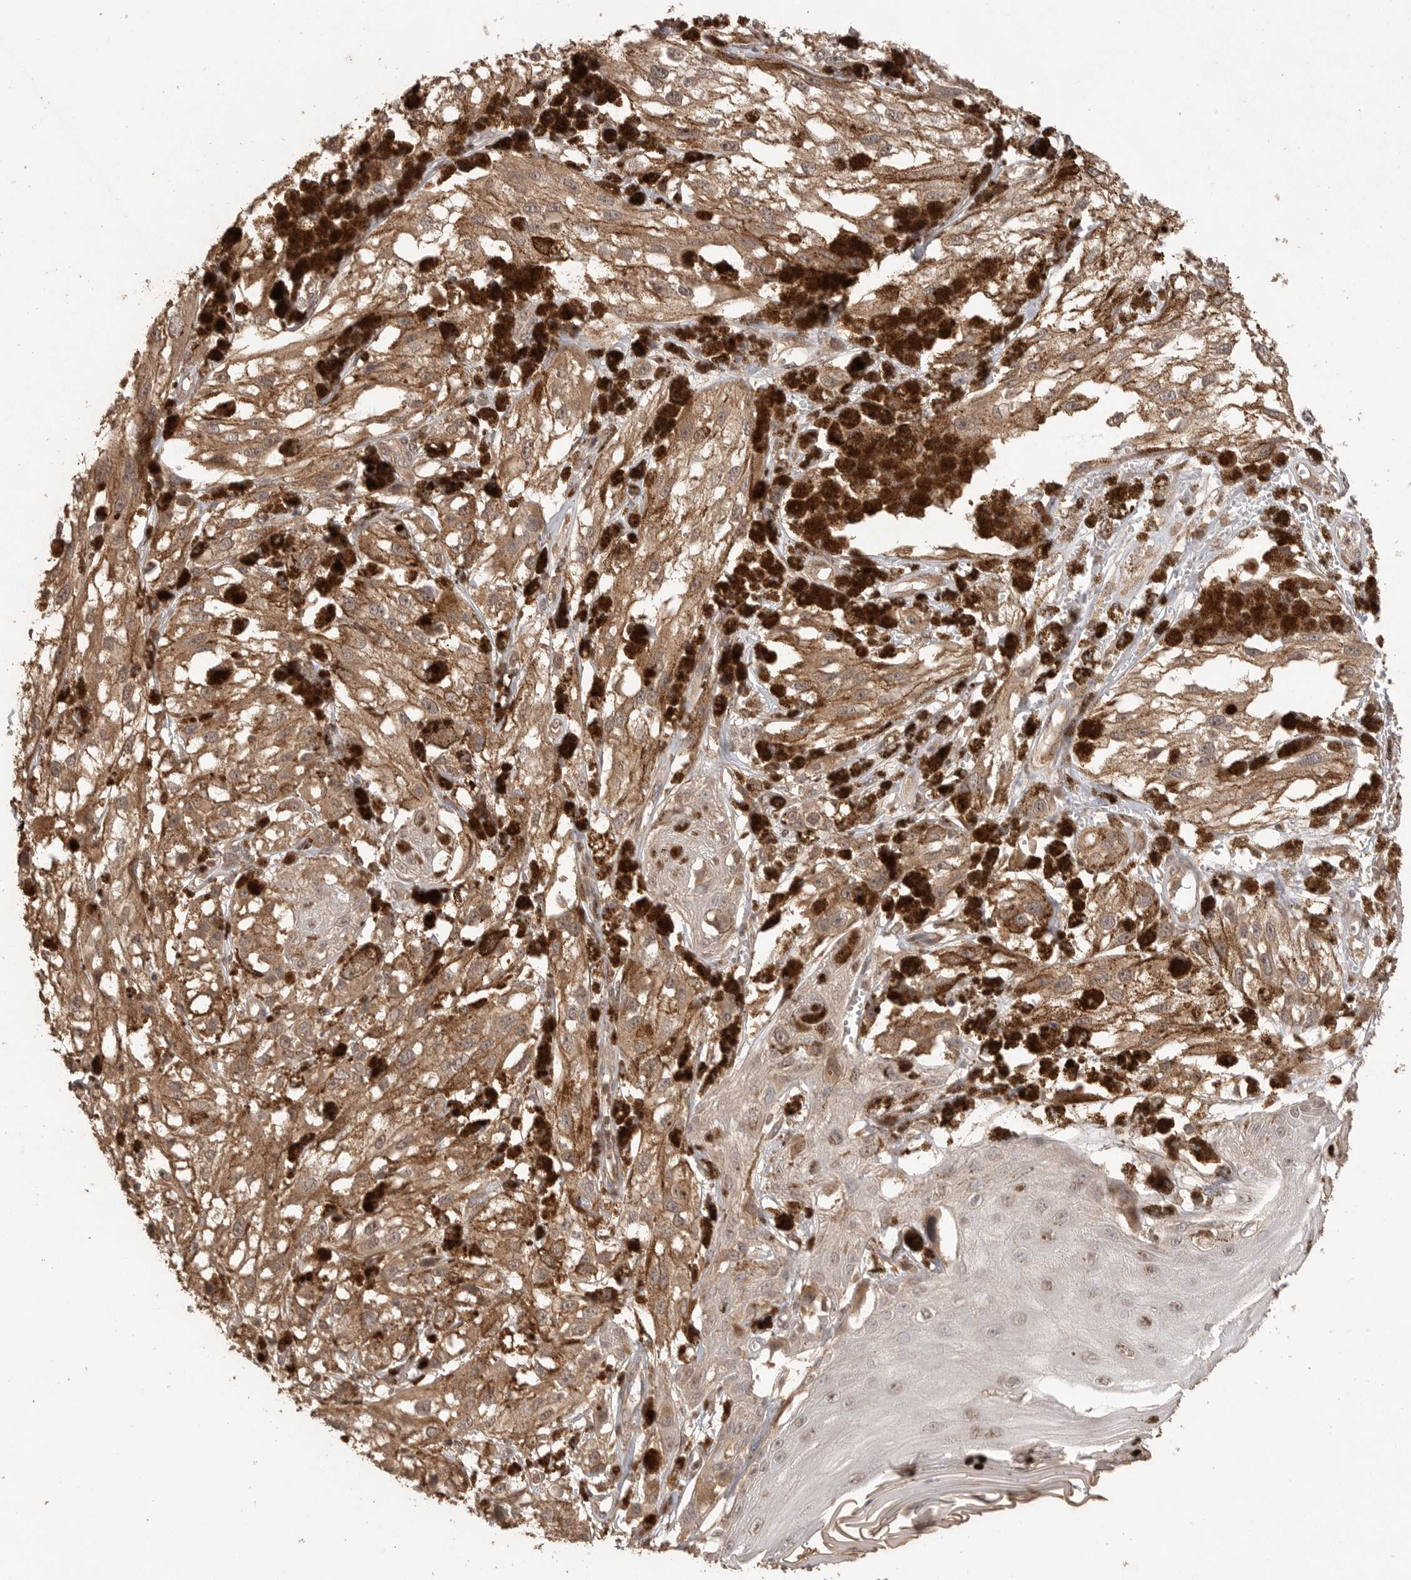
{"staining": {"intensity": "negative", "quantity": "none", "location": "none"}, "tissue": "melanoma", "cell_type": "Tumor cells", "image_type": "cancer", "snomed": [{"axis": "morphology", "description": "Malignant melanoma, NOS"}, {"axis": "topography", "description": "Skin"}], "caption": "An image of human malignant melanoma is negative for staining in tumor cells.", "gene": "MAP2K1", "patient": {"sex": "male", "age": 88}}